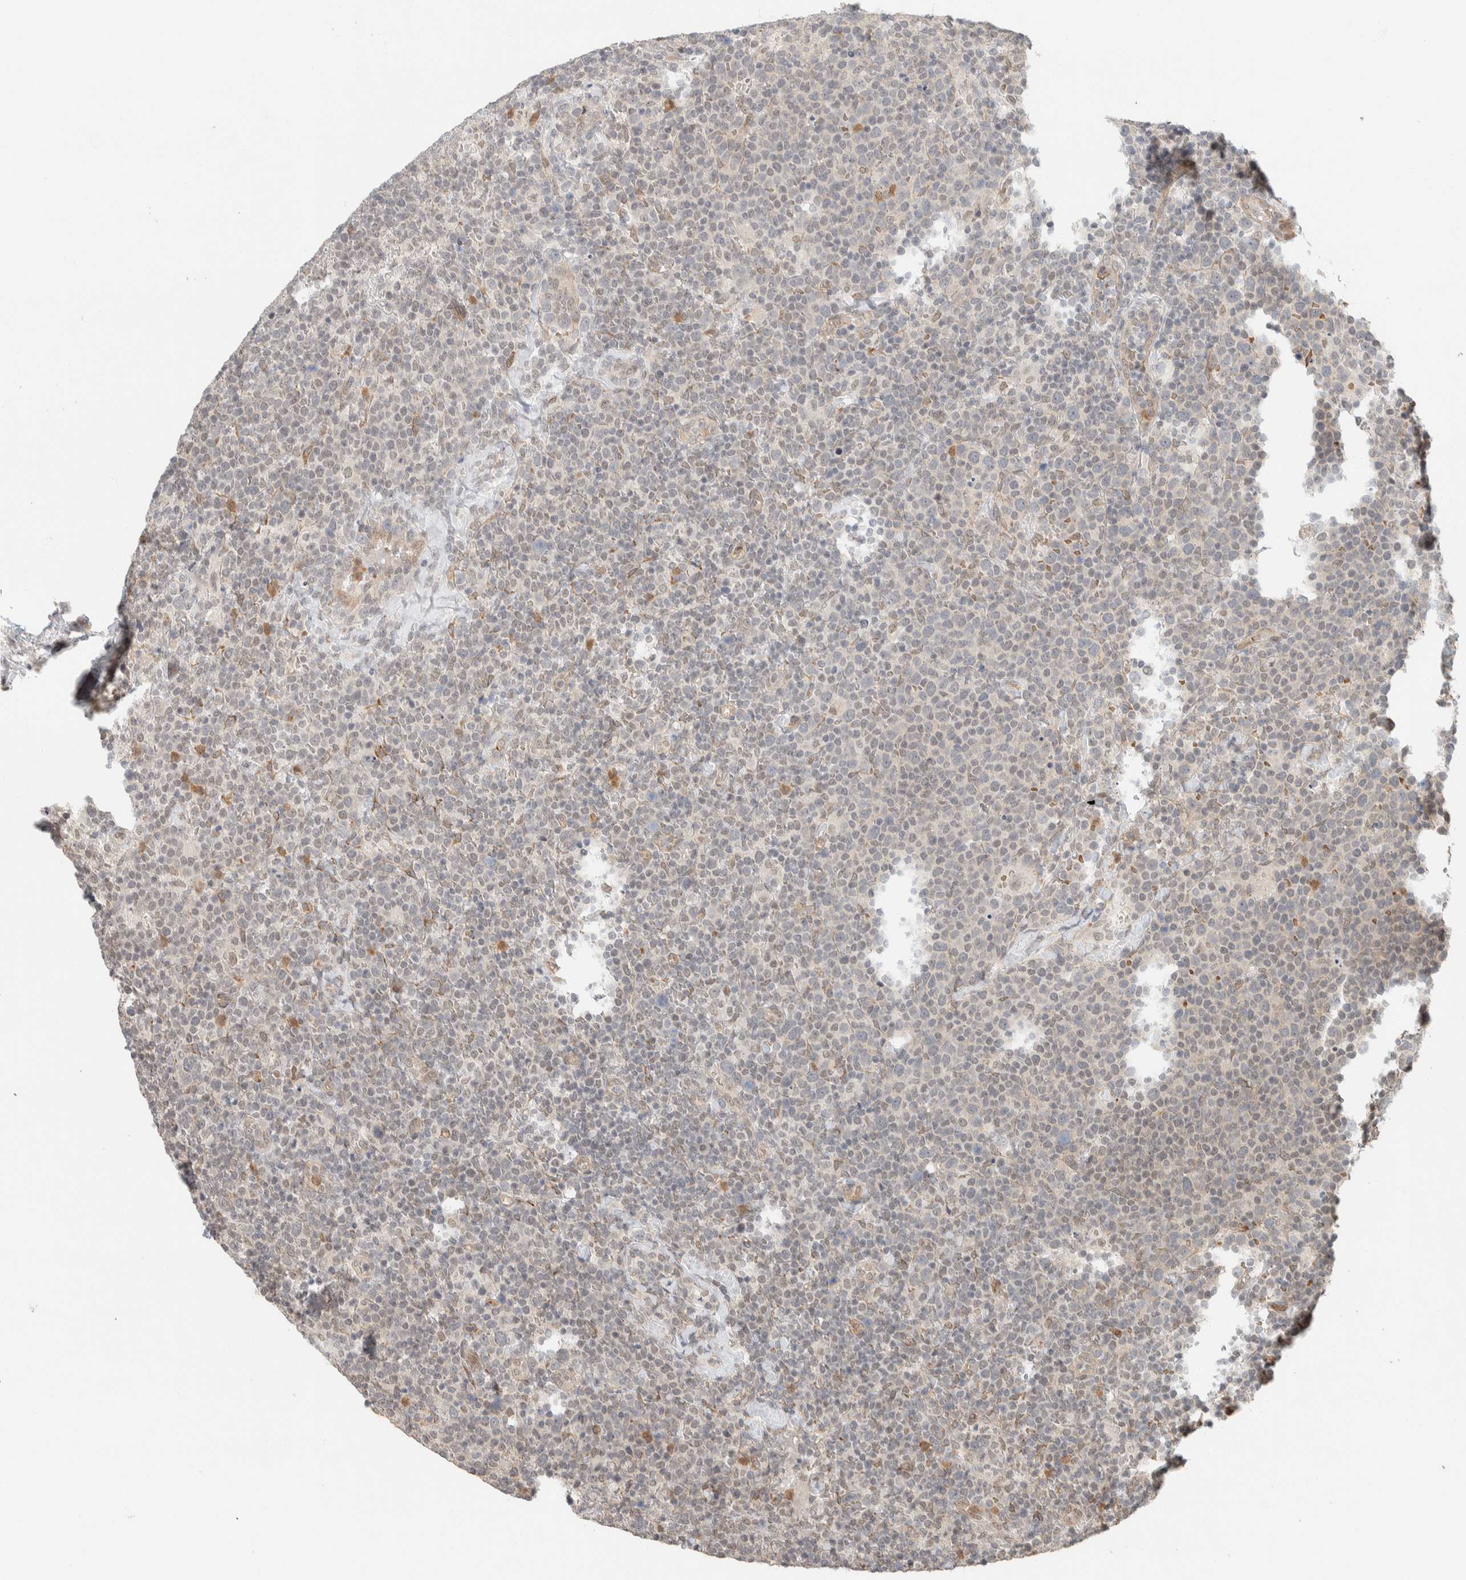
{"staining": {"intensity": "weak", "quantity": "<25%", "location": "nuclear"}, "tissue": "lymphoma", "cell_type": "Tumor cells", "image_type": "cancer", "snomed": [{"axis": "morphology", "description": "Malignant lymphoma, non-Hodgkin's type, High grade"}, {"axis": "topography", "description": "Lymph node"}], "caption": "This is an immunohistochemistry histopathology image of malignant lymphoma, non-Hodgkin's type (high-grade). There is no expression in tumor cells.", "gene": "ZBTB2", "patient": {"sex": "male", "age": 61}}